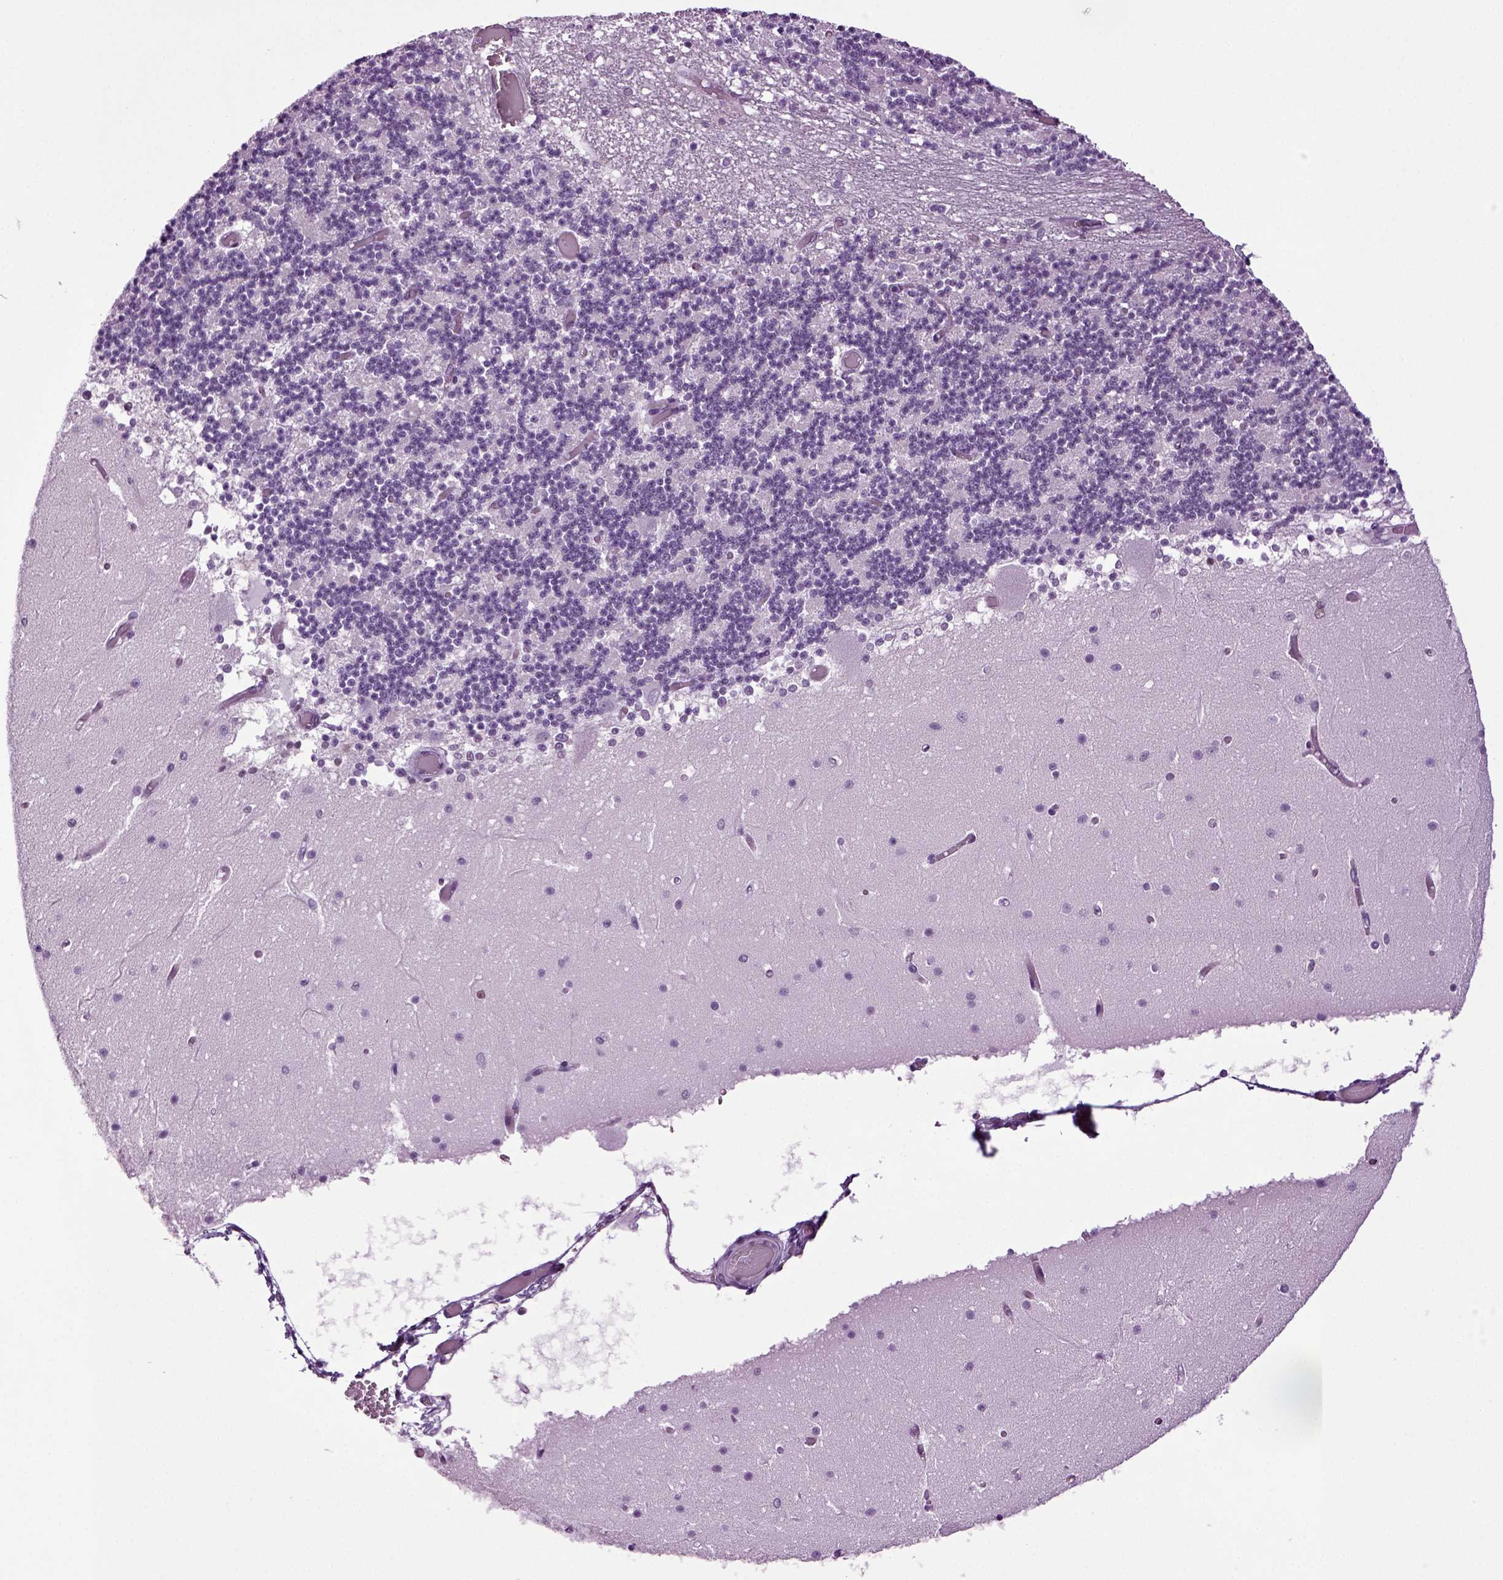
{"staining": {"intensity": "negative", "quantity": "none", "location": "none"}, "tissue": "cerebellum", "cell_type": "Cells in granular layer", "image_type": "normal", "snomed": [{"axis": "morphology", "description": "Normal tissue, NOS"}, {"axis": "topography", "description": "Cerebellum"}], "caption": "Unremarkable cerebellum was stained to show a protein in brown. There is no significant staining in cells in granular layer.", "gene": "RFX3", "patient": {"sex": "female", "age": 28}}